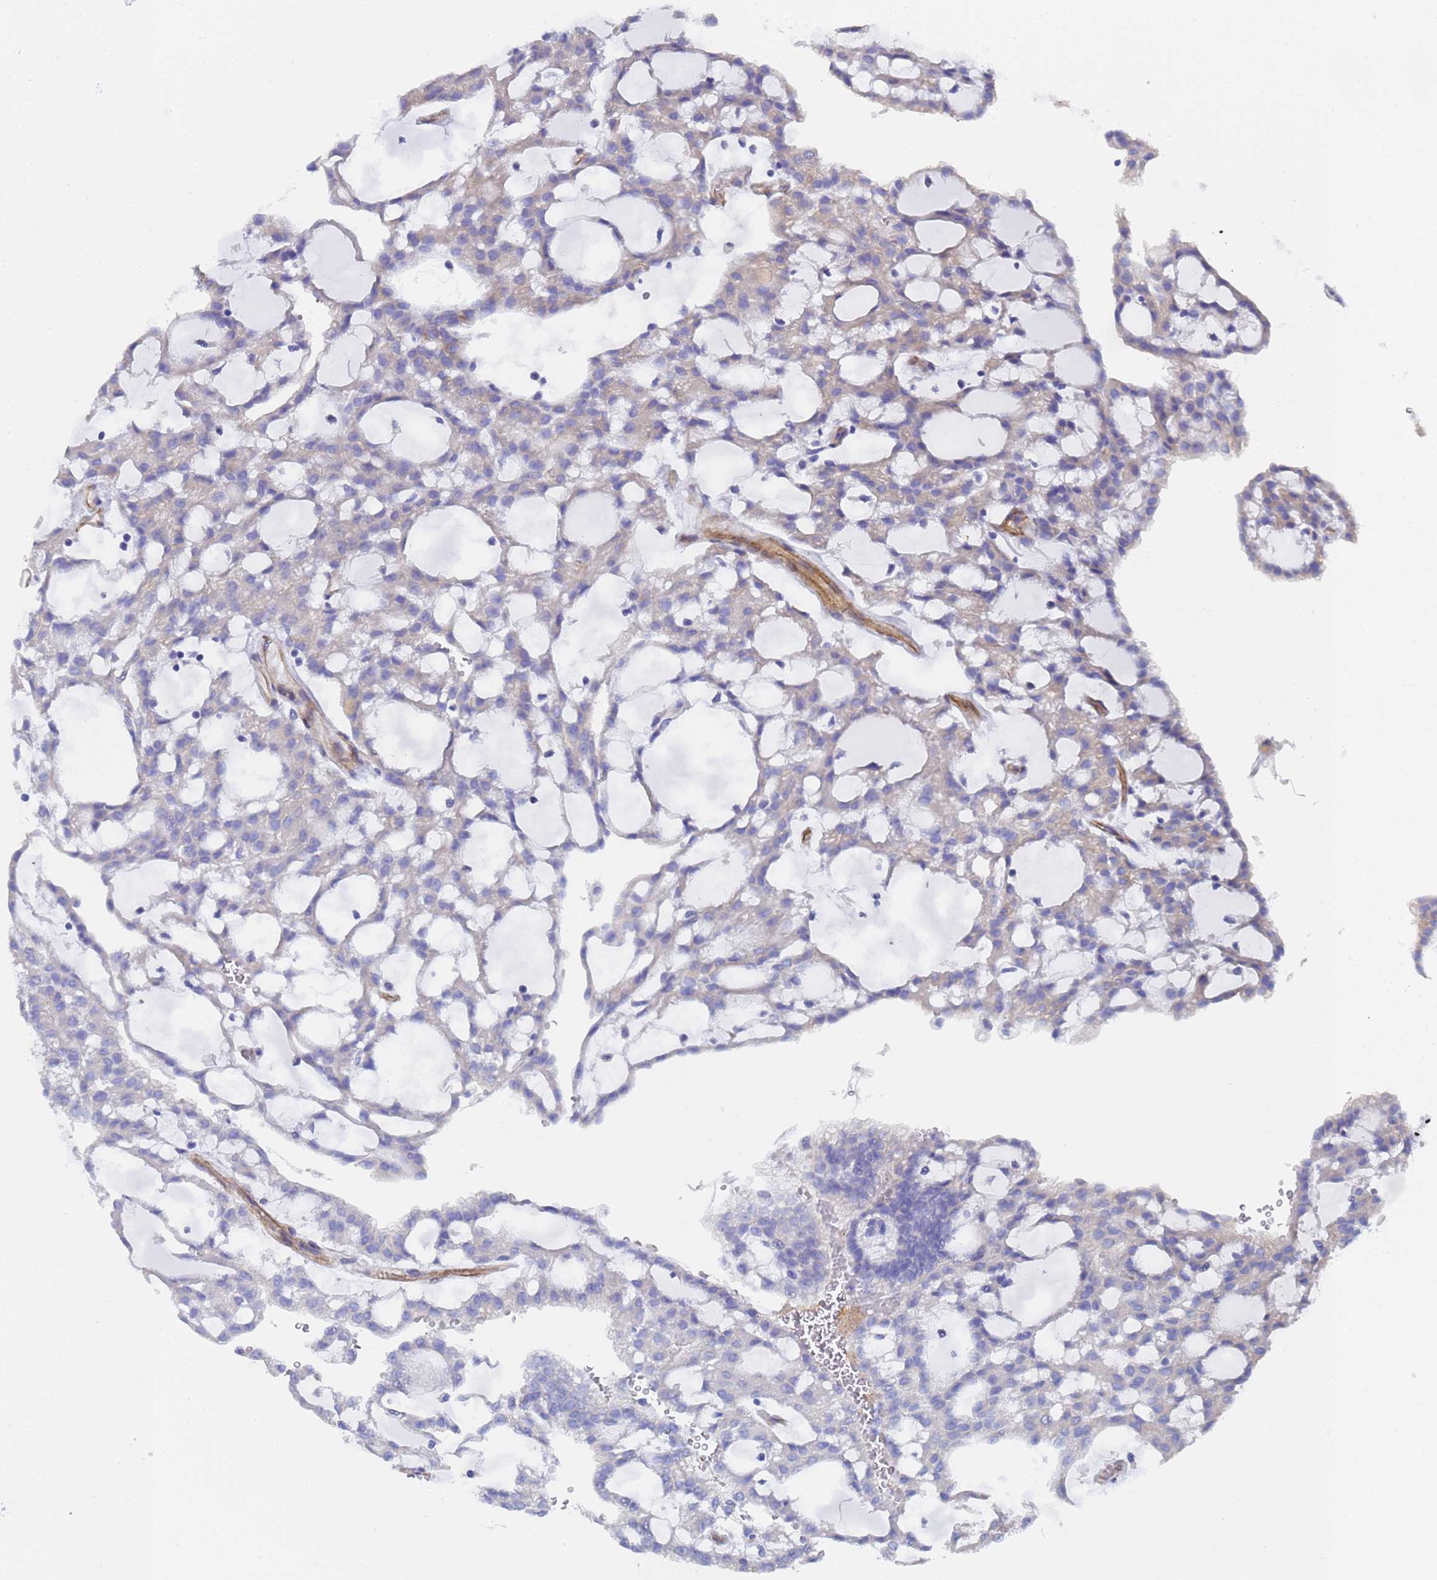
{"staining": {"intensity": "negative", "quantity": "none", "location": "none"}, "tissue": "renal cancer", "cell_type": "Tumor cells", "image_type": "cancer", "snomed": [{"axis": "morphology", "description": "Adenocarcinoma, NOS"}, {"axis": "topography", "description": "Kidney"}], "caption": "Renal cancer was stained to show a protein in brown. There is no significant staining in tumor cells.", "gene": "TUBB1", "patient": {"sex": "male", "age": 63}}